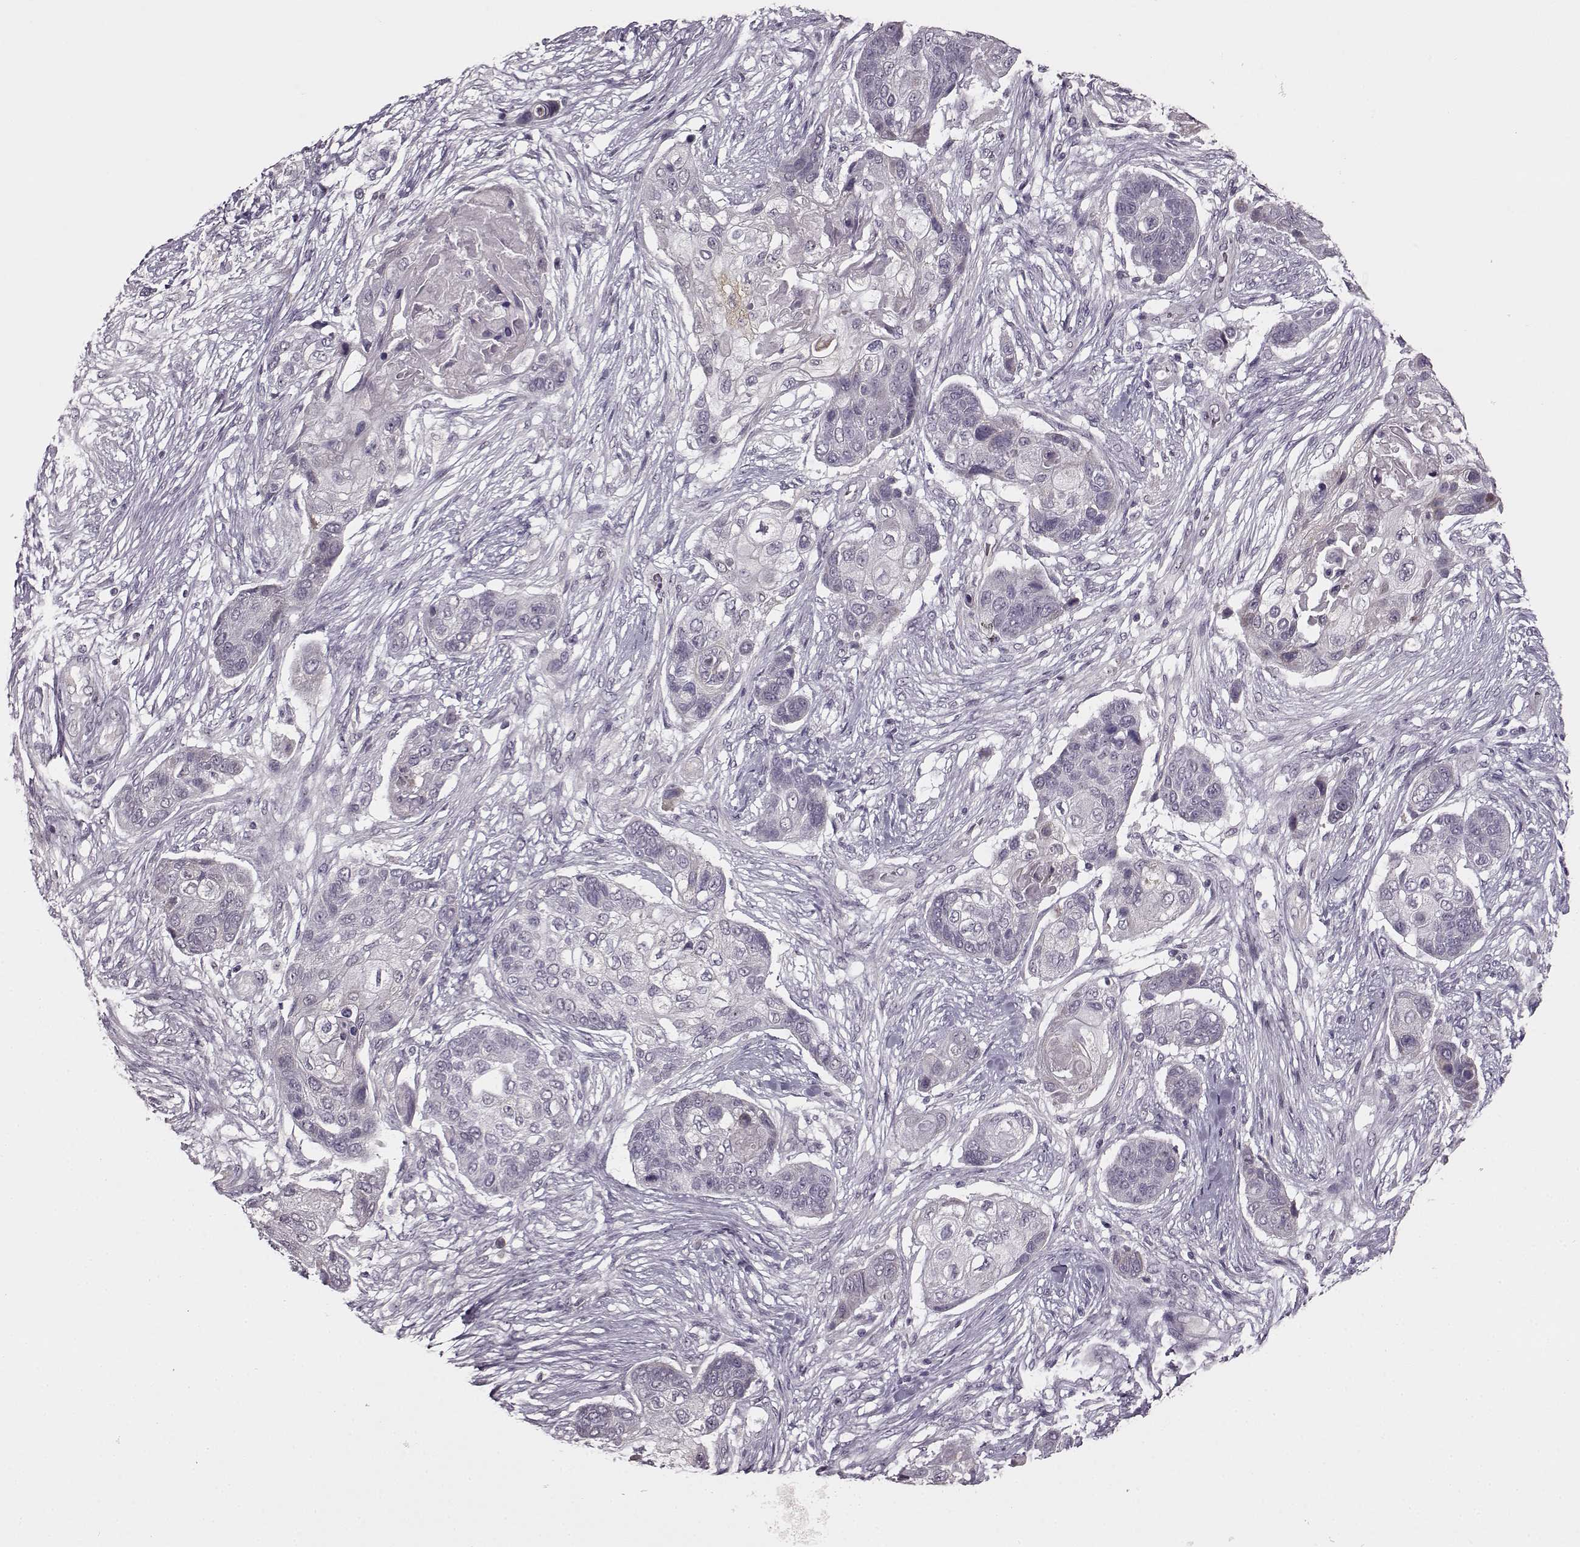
{"staining": {"intensity": "negative", "quantity": "none", "location": "none"}, "tissue": "lung cancer", "cell_type": "Tumor cells", "image_type": "cancer", "snomed": [{"axis": "morphology", "description": "Squamous cell carcinoma, NOS"}, {"axis": "topography", "description": "Lung"}], "caption": "Squamous cell carcinoma (lung) stained for a protein using immunohistochemistry (IHC) demonstrates no positivity tumor cells.", "gene": "MAP6D1", "patient": {"sex": "male", "age": 69}}